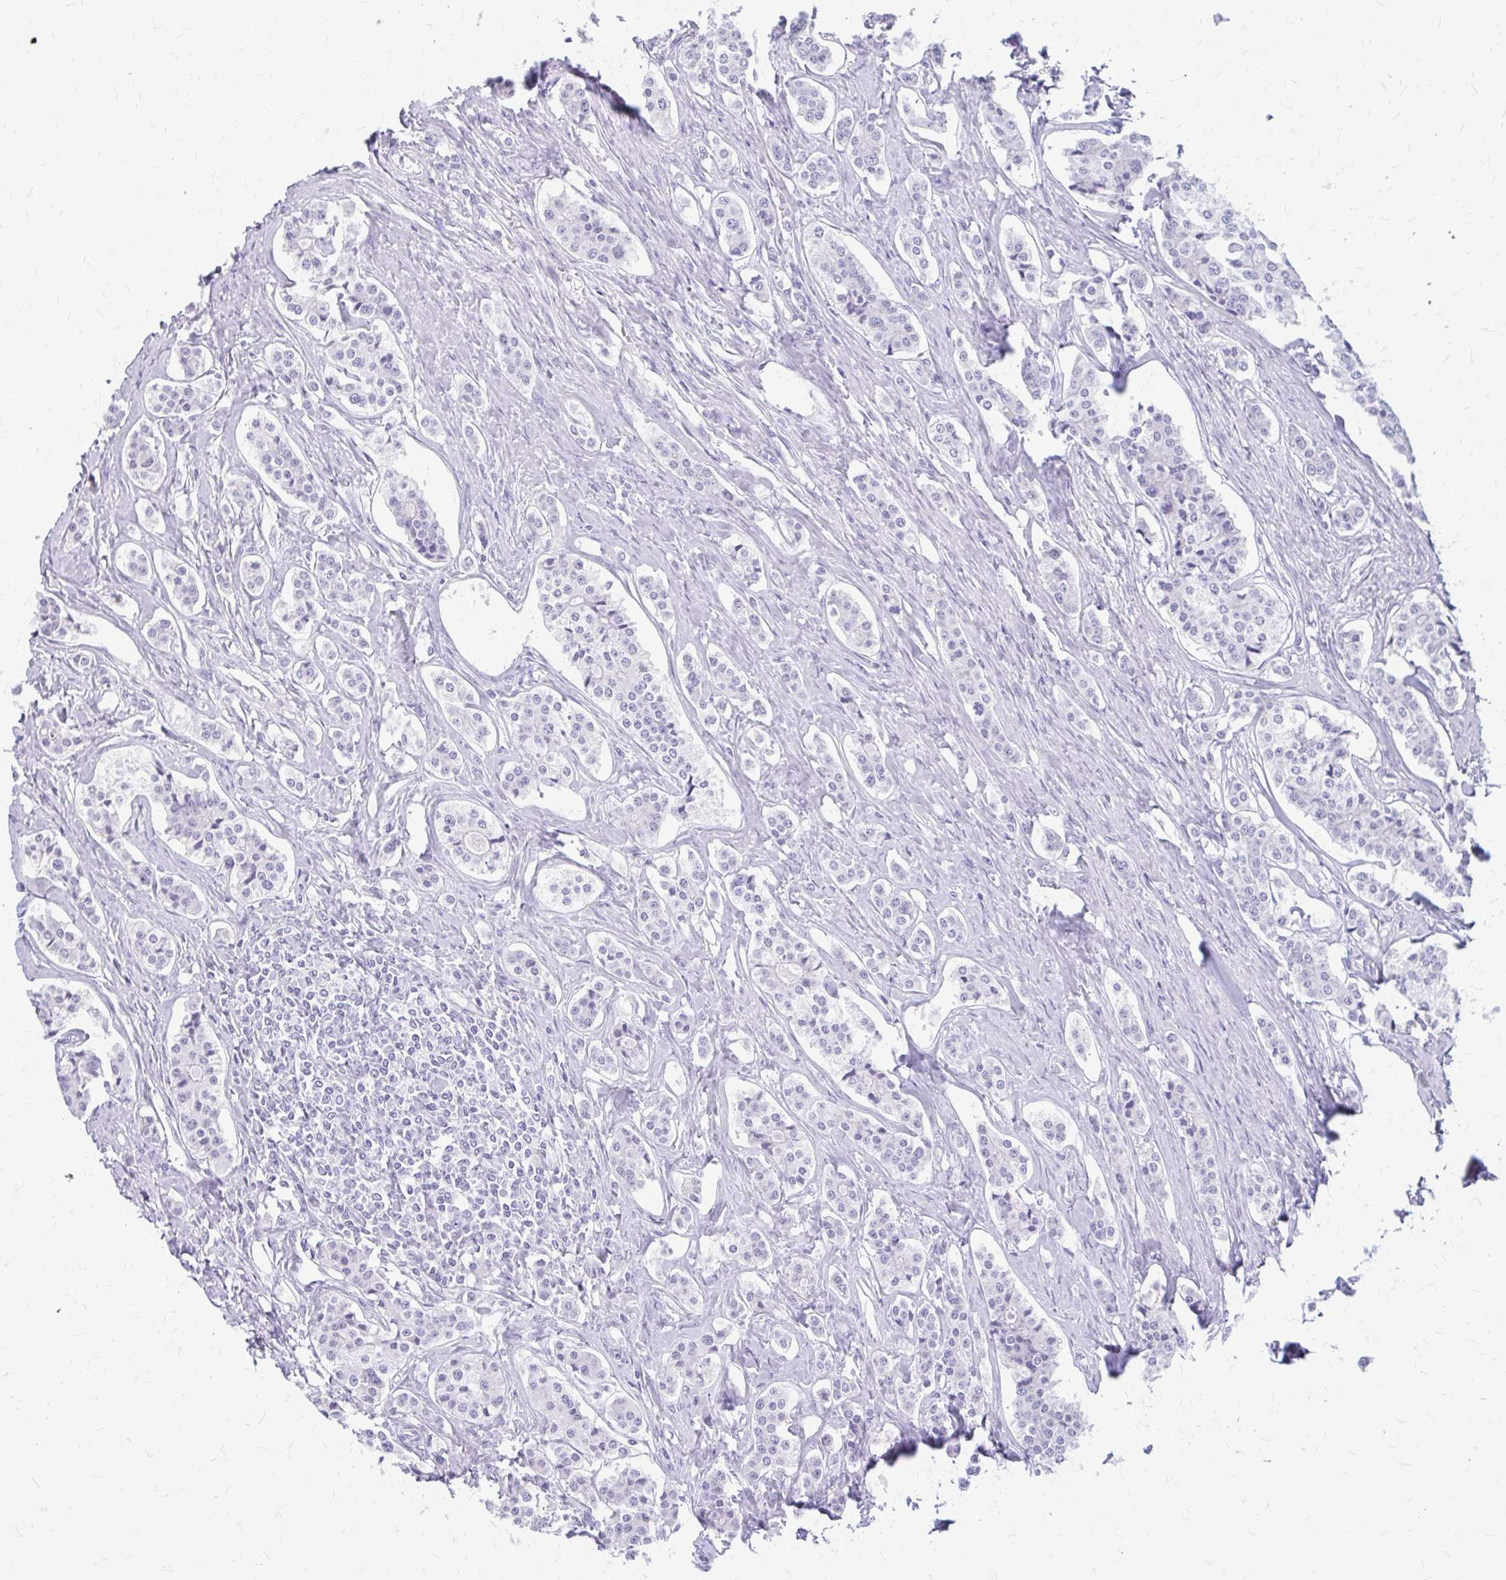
{"staining": {"intensity": "negative", "quantity": "none", "location": "none"}, "tissue": "carcinoid", "cell_type": "Tumor cells", "image_type": "cancer", "snomed": [{"axis": "morphology", "description": "Carcinoid, malignant, NOS"}, {"axis": "topography", "description": "Small intestine"}], "caption": "Immunohistochemical staining of human carcinoid (malignant) exhibits no significant positivity in tumor cells.", "gene": "KLHDC7A", "patient": {"sex": "male", "age": 63}}